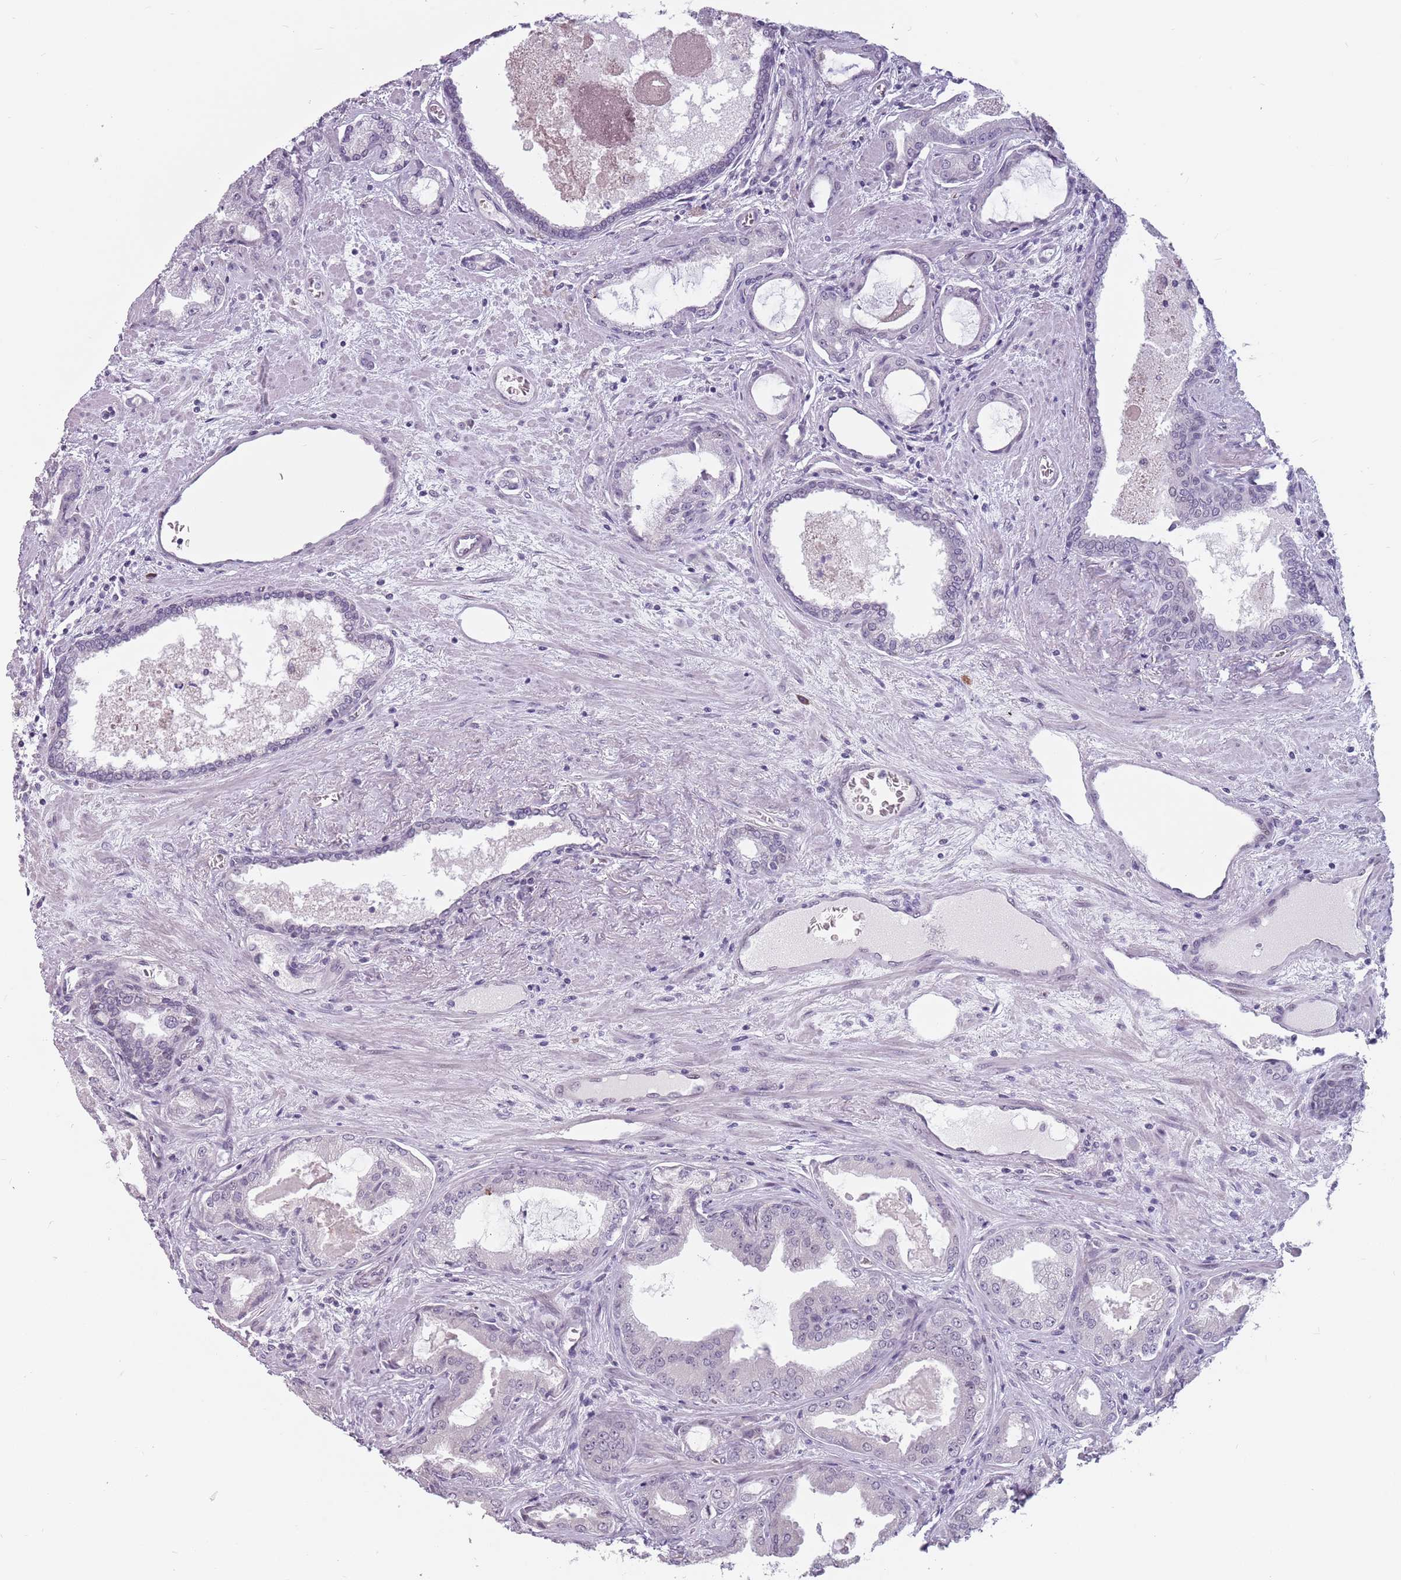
{"staining": {"intensity": "negative", "quantity": "none", "location": "none"}, "tissue": "prostate cancer", "cell_type": "Tumor cells", "image_type": "cancer", "snomed": [{"axis": "morphology", "description": "Adenocarcinoma, High grade"}, {"axis": "topography", "description": "Prostate"}], "caption": "High magnification brightfield microscopy of prostate high-grade adenocarcinoma stained with DAB (brown) and counterstained with hematoxylin (blue): tumor cells show no significant expression.", "gene": "PTCHD1", "patient": {"sex": "male", "age": 68}}